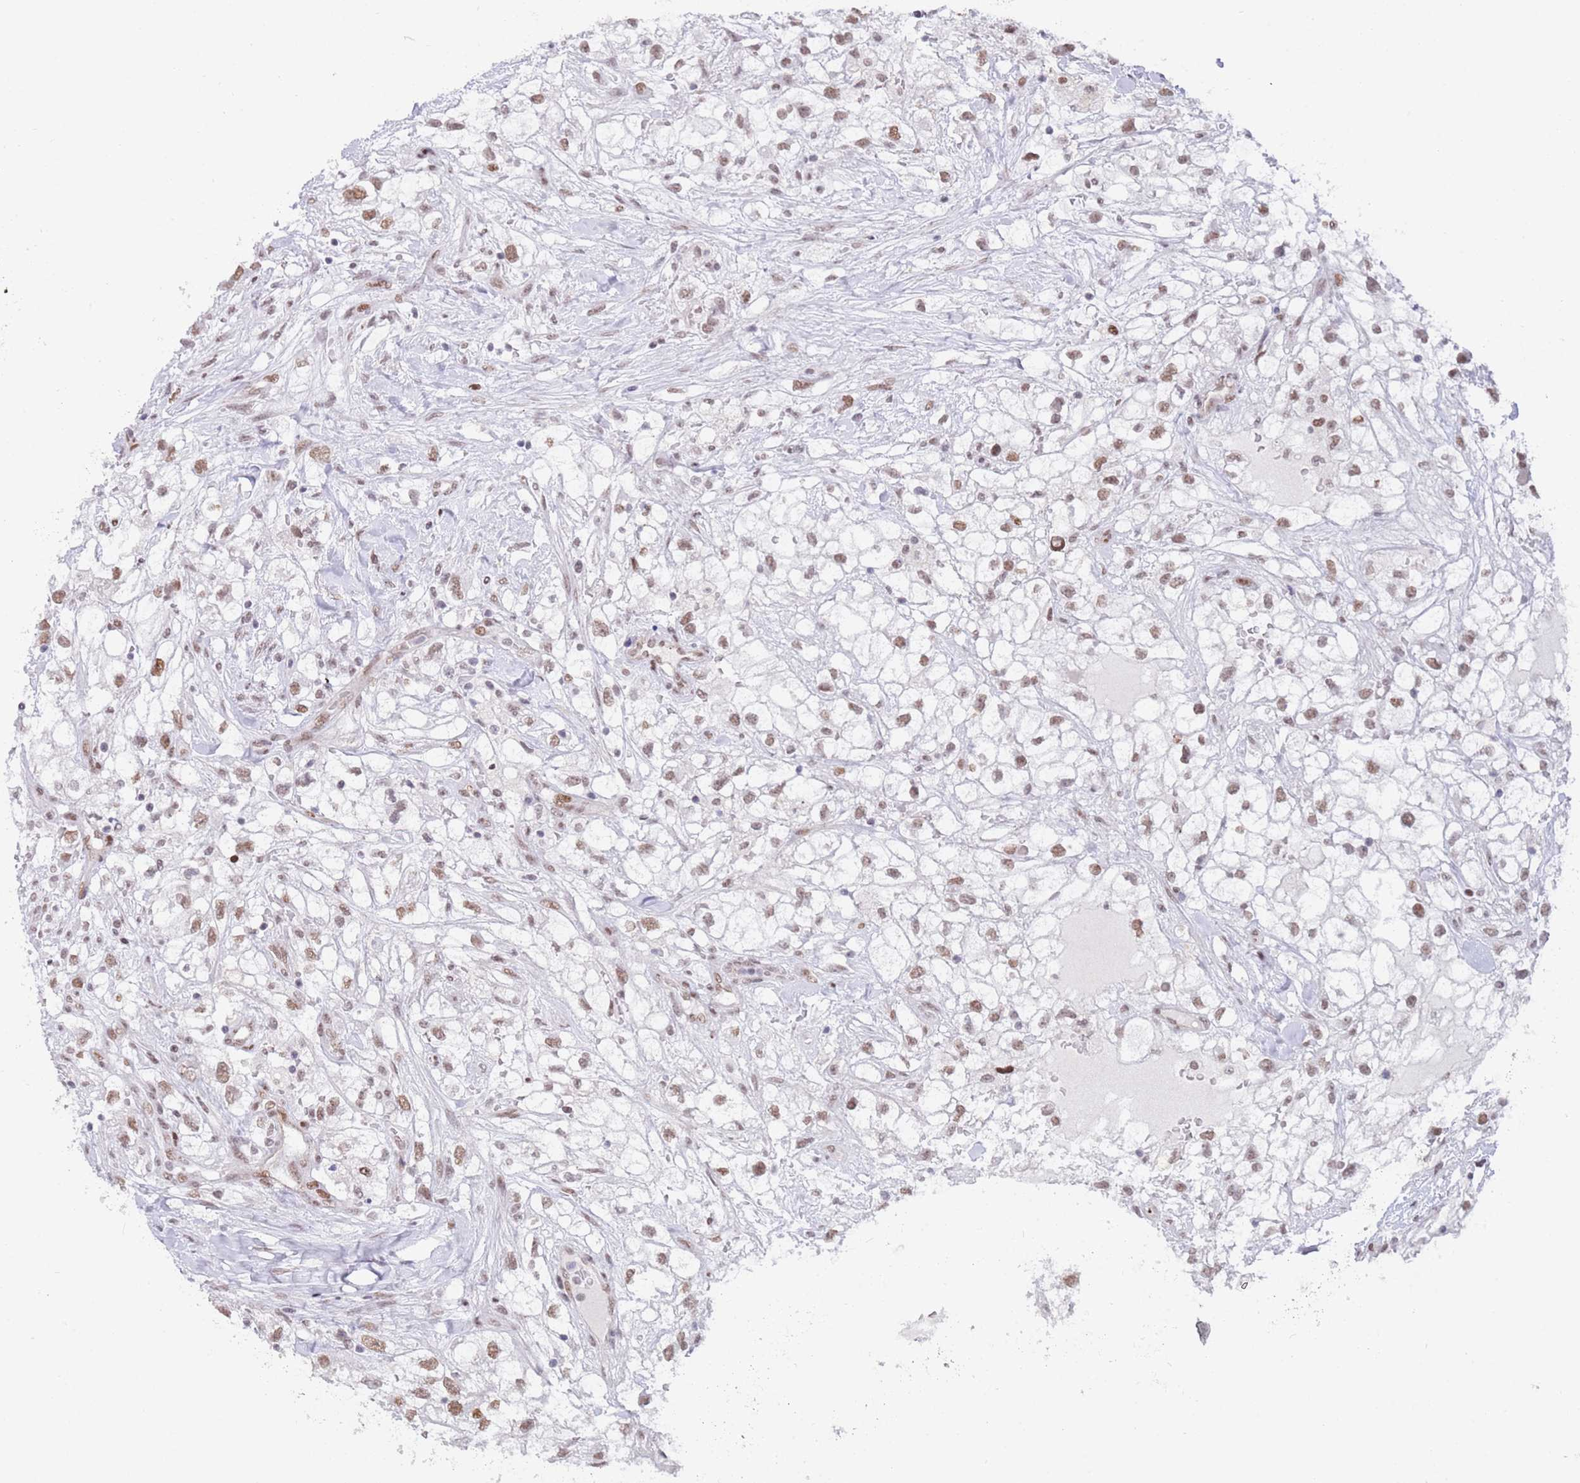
{"staining": {"intensity": "moderate", "quantity": ">75%", "location": "nuclear"}, "tissue": "renal cancer", "cell_type": "Tumor cells", "image_type": "cancer", "snomed": [{"axis": "morphology", "description": "Adenocarcinoma, NOS"}, {"axis": "topography", "description": "Kidney"}], "caption": "Brown immunohistochemical staining in human adenocarcinoma (renal) demonstrates moderate nuclear expression in about >75% of tumor cells.", "gene": "ZNF382", "patient": {"sex": "male", "age": 59}}